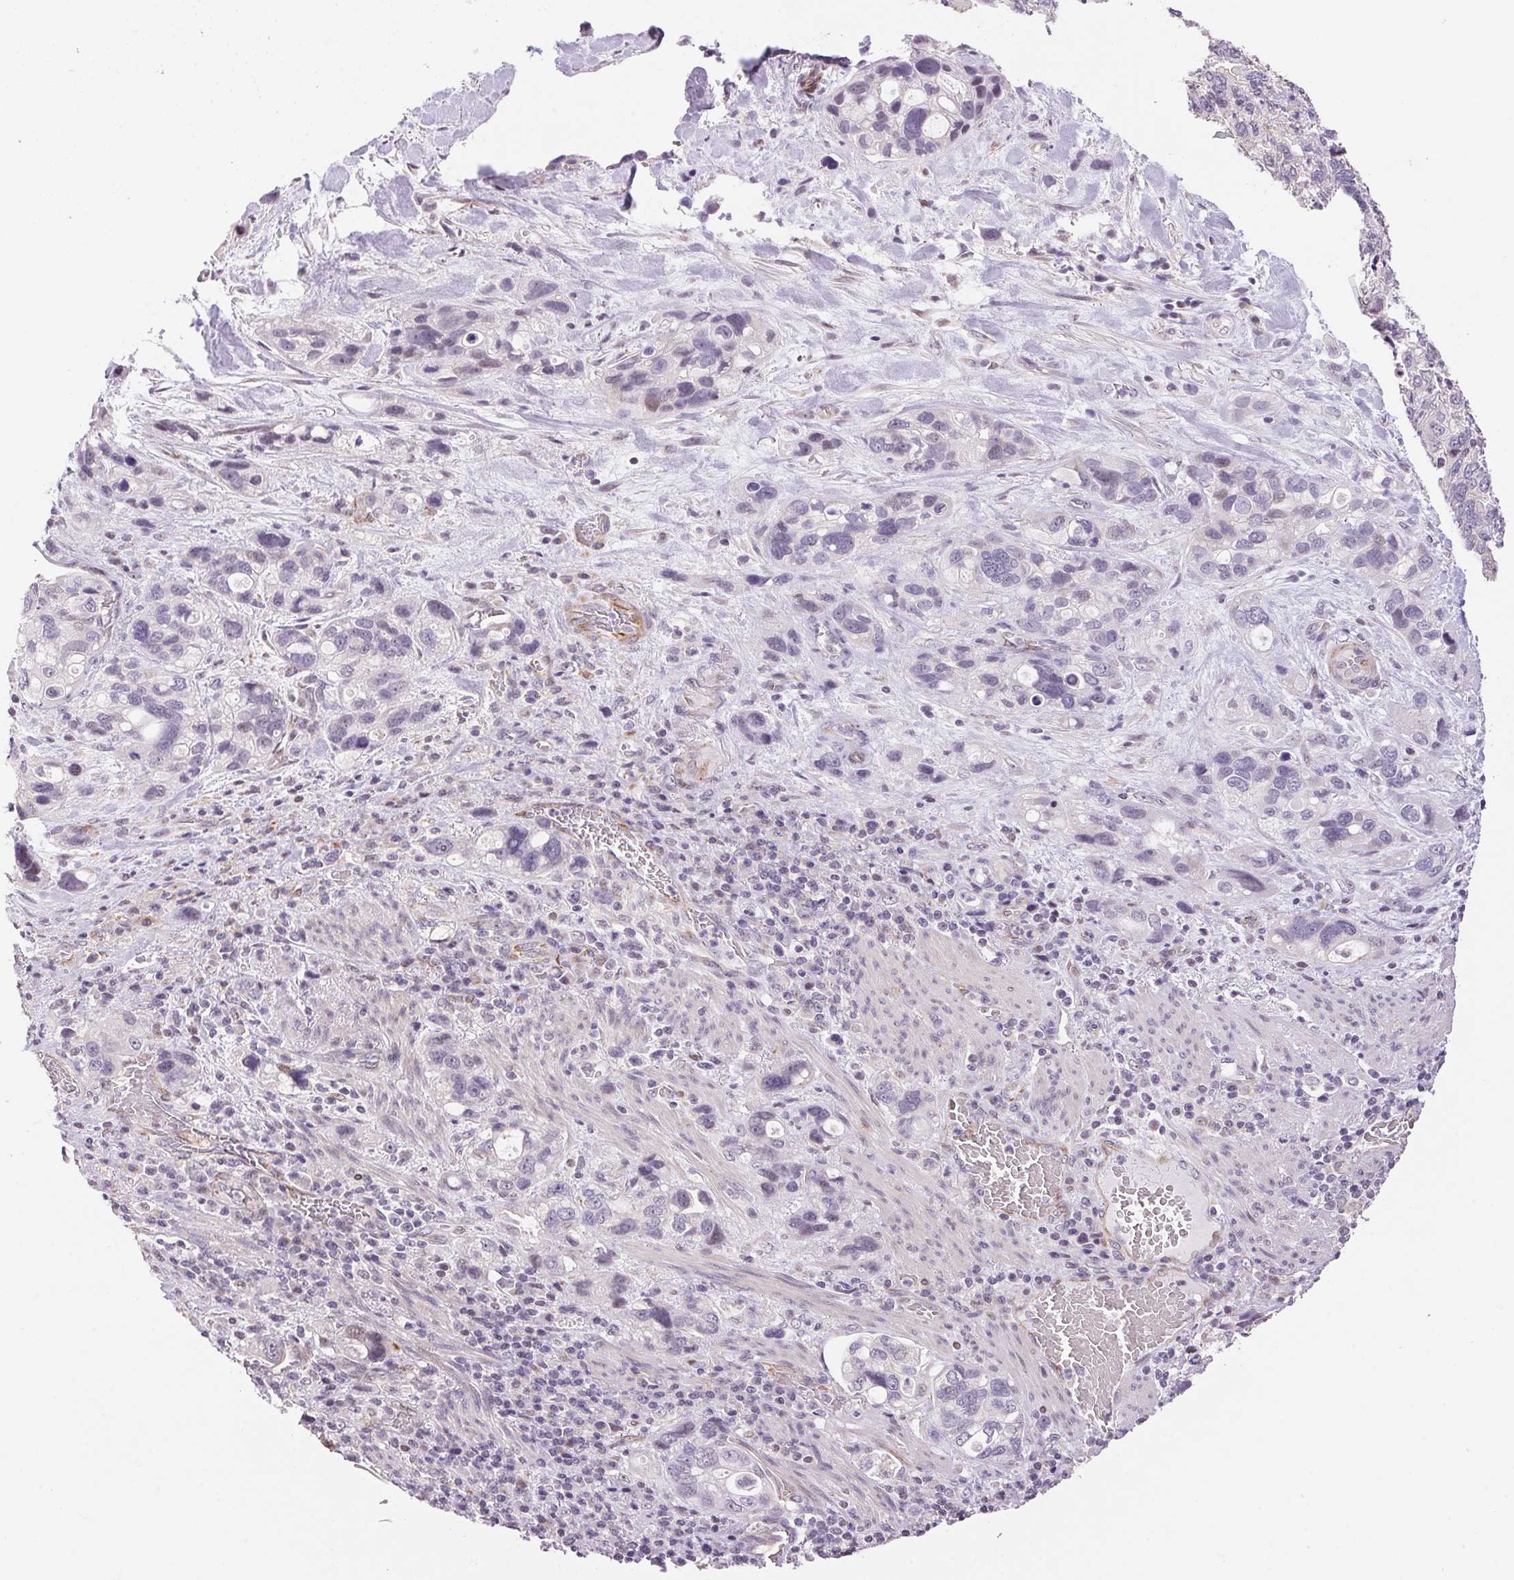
{"staining": {"intensity": "negative", "quantity": "none", "location": "none"}, "tissue": "stomach cancer", "cell_type": "Tumor cells", "image_type": "cancer", "snomed": [{"axis": "morphology", "description": "Adenocarcinoma, NOS"}, {"axis": "topography", "description": "Stomach, upper"}], "caption": "High magnification brightfield microscopy of stomach adenocarcinoma stained with DAB (3,3'-diaminobenzidine) (brown) and counterstained with hematoxylin (blue): tumor cells show no significant staining. (Stains: DAB (3,3'-diaminobenzidine) IHC with hematoxylin counter stain, Microscopy: brightfield microscopy at high magnification).", "gene": "GYG2", "patient": {"sex": "female", "age": 81}}